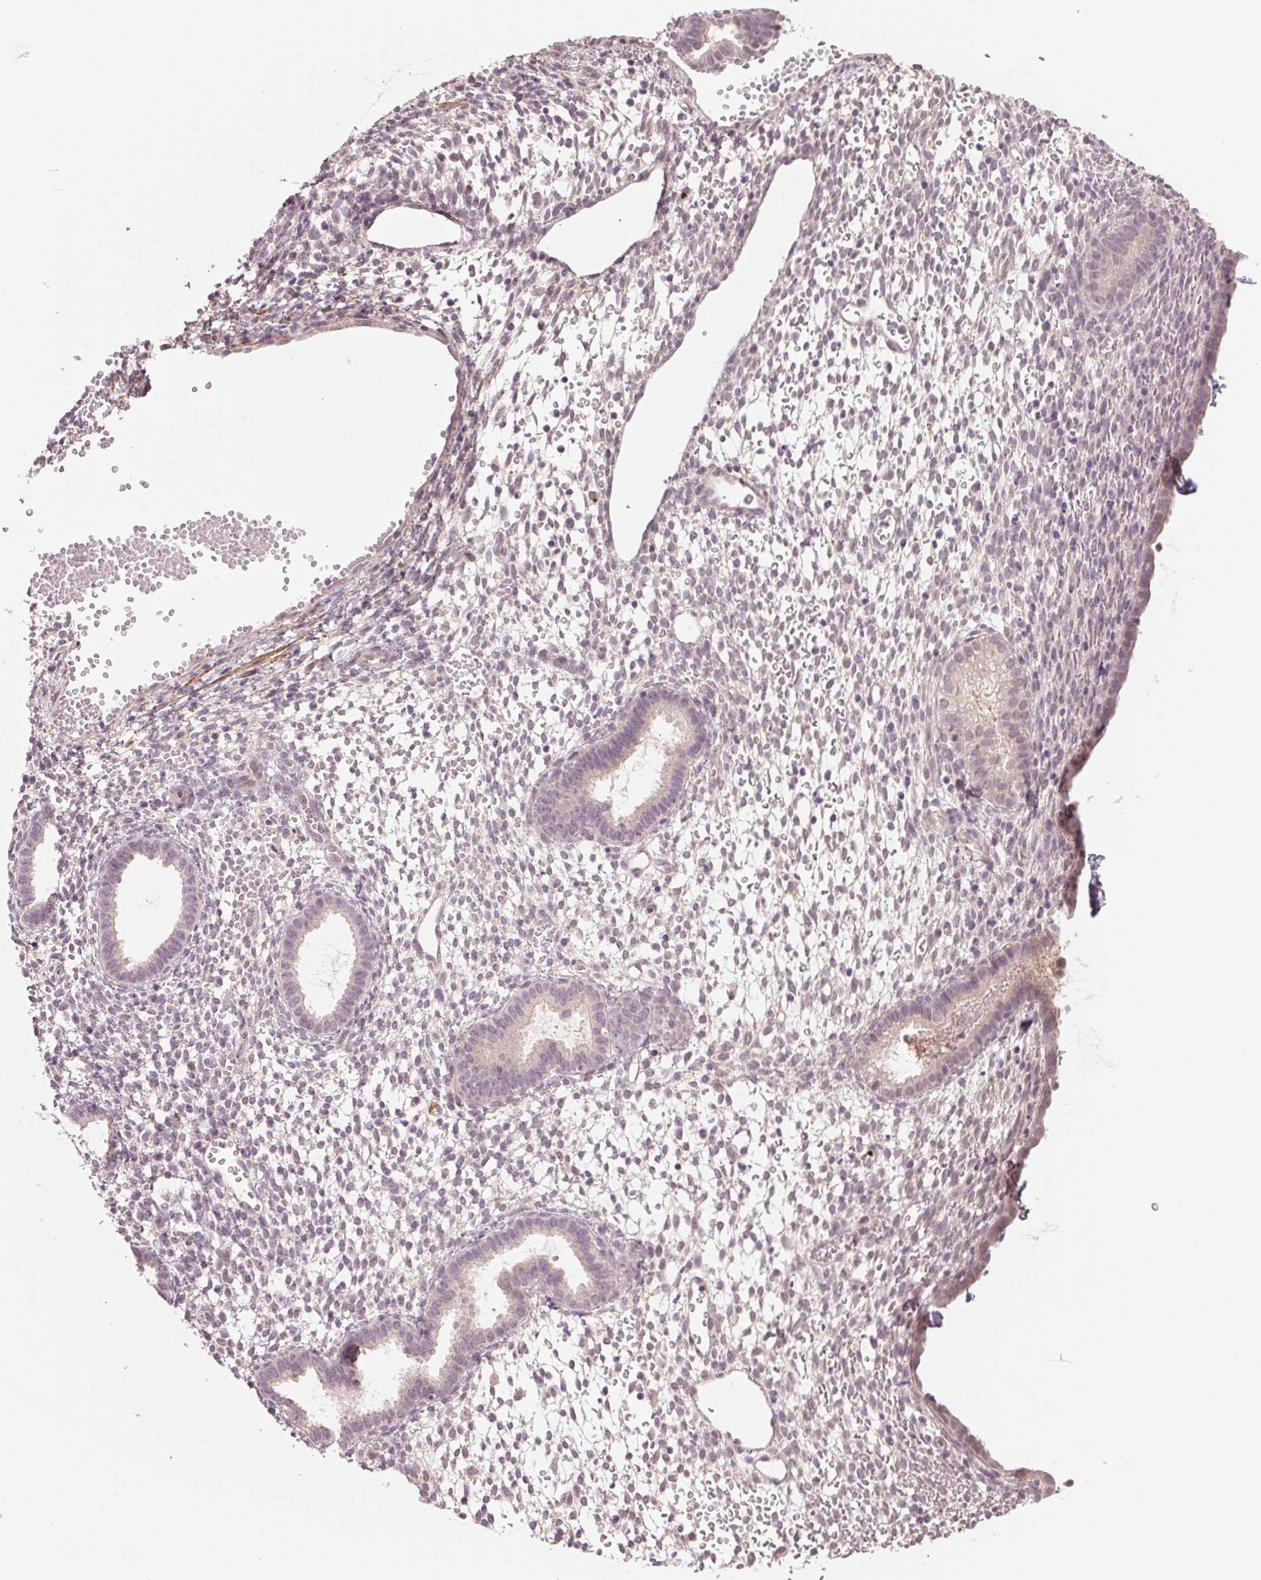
{"staining": {"intensity": "negative", "quantity": "none", "location": "none"}, "tissue": "endometrium", "cell_type": "Cells in endometrial stroma", "image_type": "normal", "snomed": [{"axis": "morphology", "description": "Normal tissue, NOS"}, {"axis": "topography", "description": "Endometrium"}], "caption": "Immunohistochemistry histopathology image of benign endometrium: endometrium stained with DAB exhibits no significant protein staining in cells in endometrial stroma.", "gene": "PPIAL4A", "patient": {"sex": "female", "age": 36}}